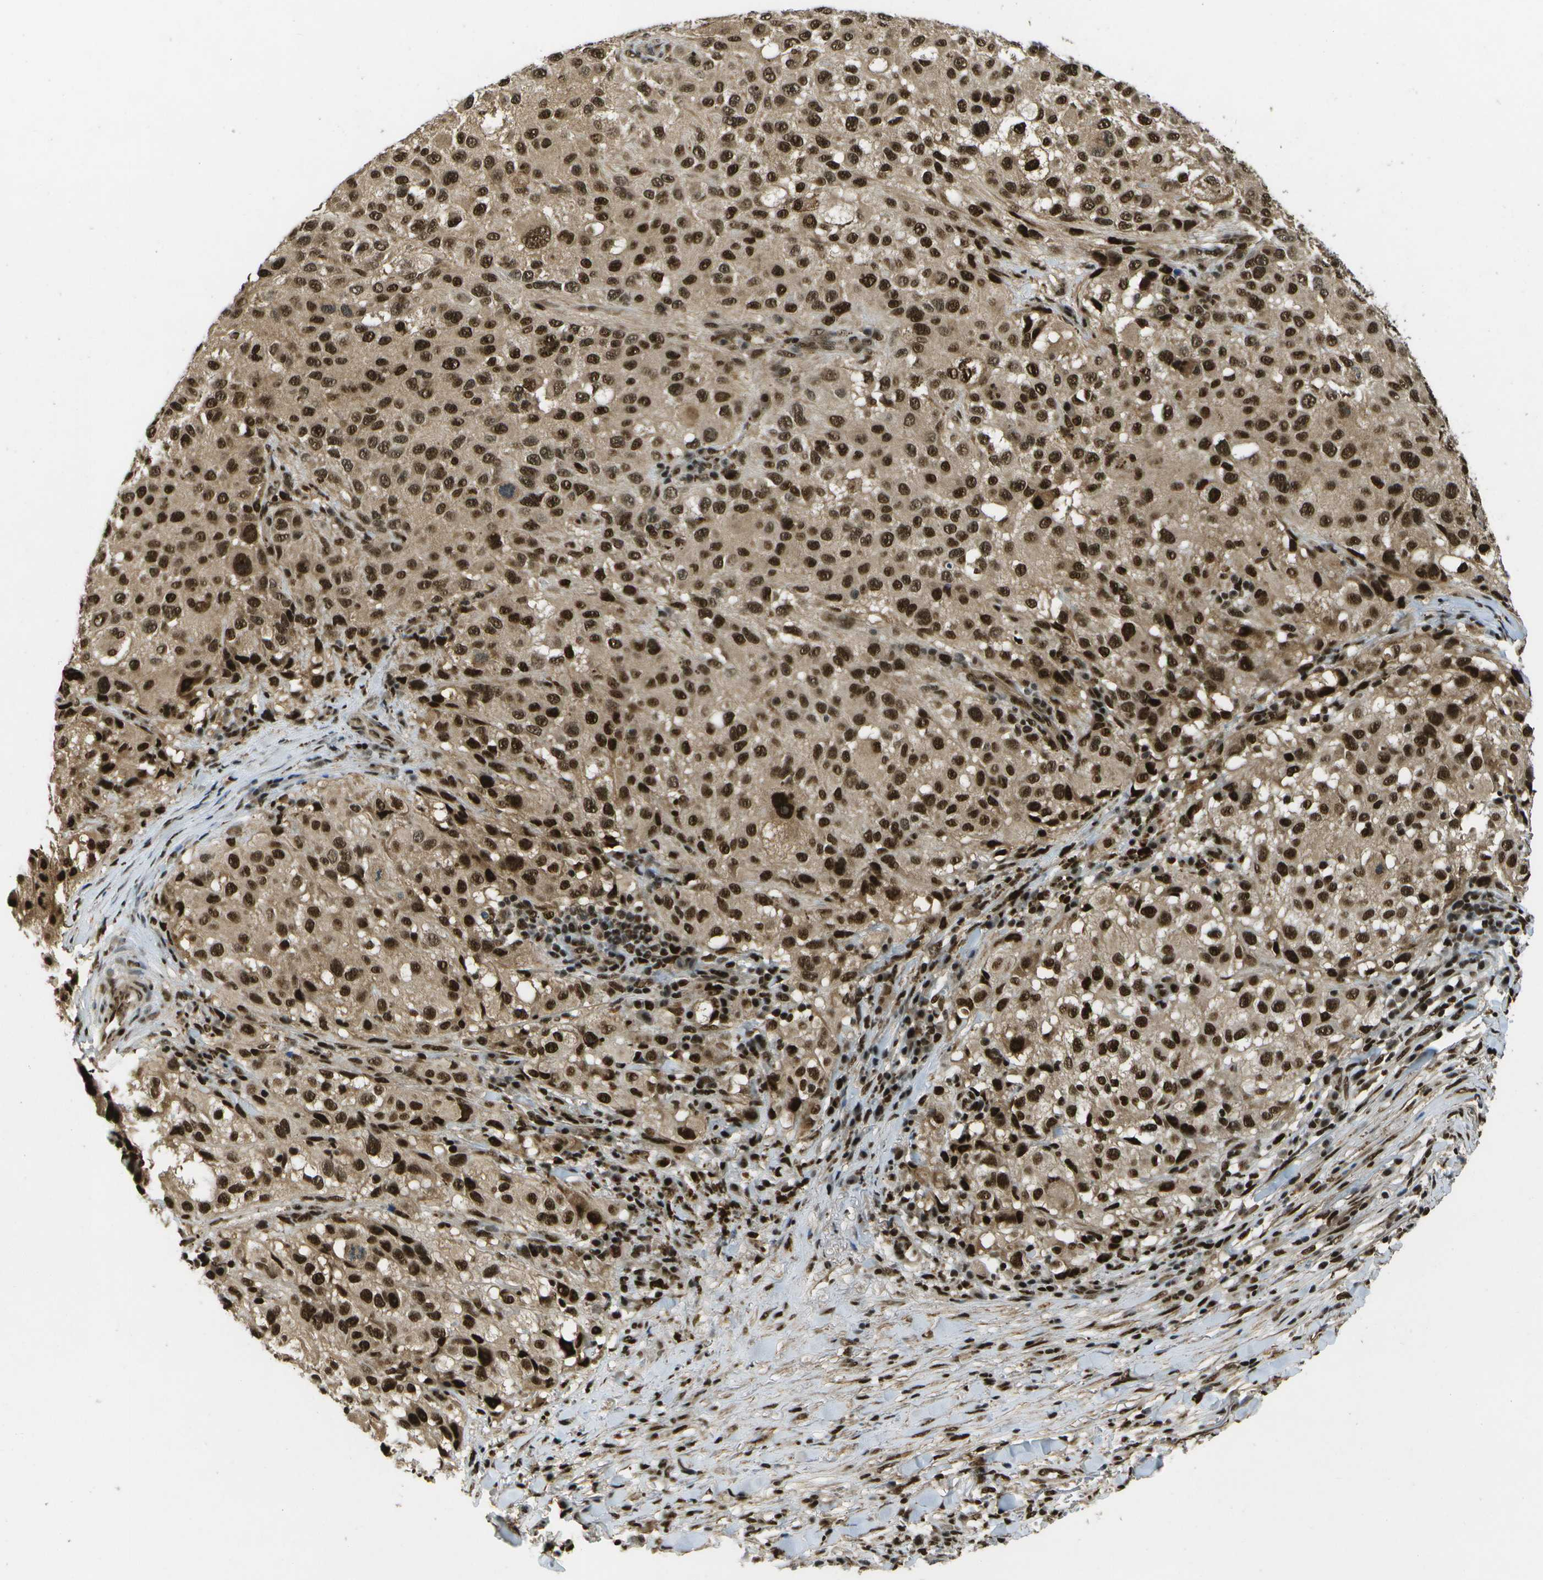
{"staining": {"intensity": "strong", "quantity": ">75%", "location": "cytoplasmic/membranous,nuclear"}, "tissue": "melanoma", "cell_type": "Tumor cells", "image_type": "cancer", "snomed": [{"axis": "morphology", "description": "Necrosis, NOS"}, {"axis": "morphology", "description": "Malignant melanoma, NOS"}, {"axis": "topography", "description": "Skin"}], "caption": "Malignant melanoma stained with DAB IHC displays high levels of strong cytoplasmic/membranous and nuclear positivity in about >75% of tumor cells.", "gene": "GANC", "patient": {"sex": "female", "age": 87}}